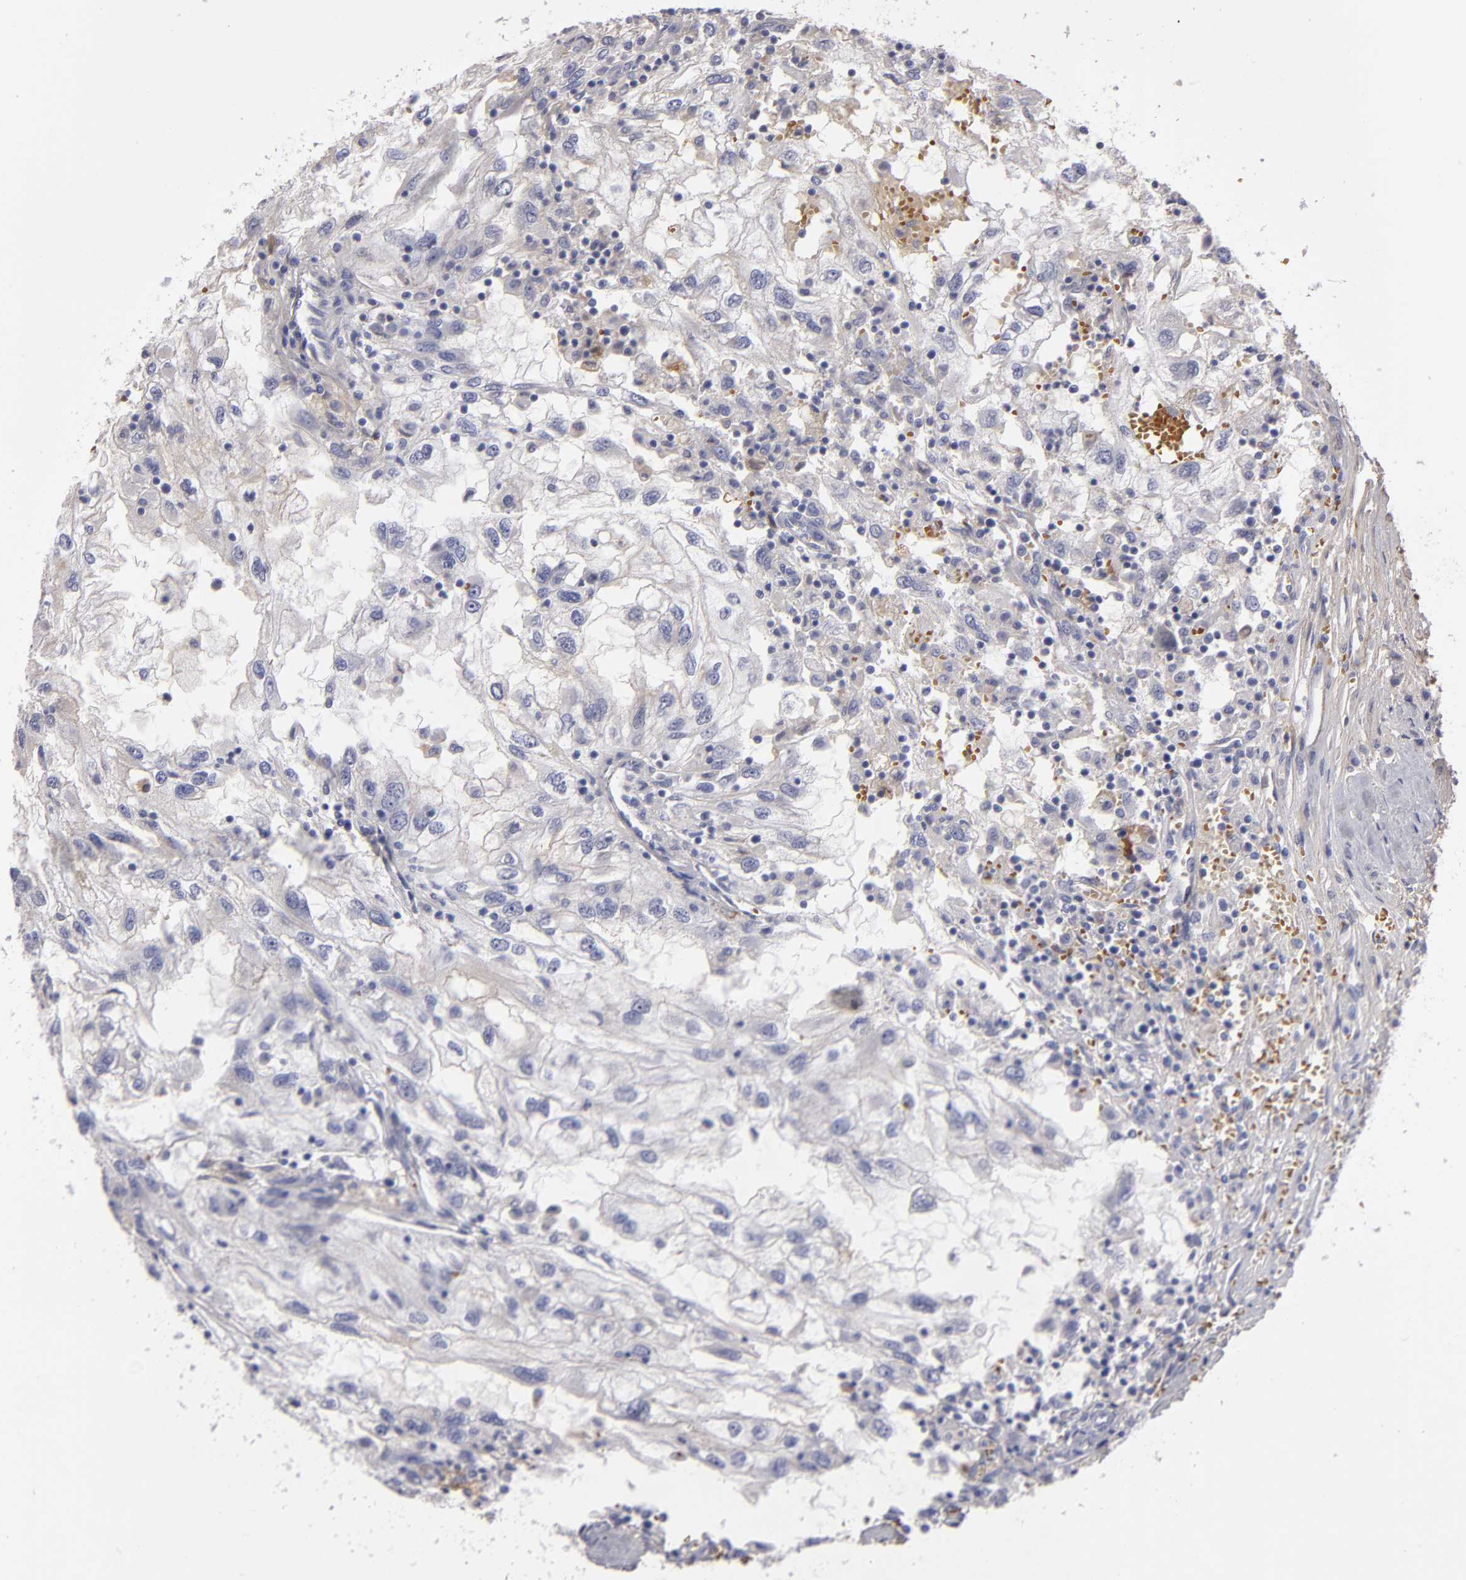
{"staining": {"intensity": "negative", "quantity": "none", "location": "none"}, "tissue": "renal cancer", "cell_type": "Tumor cells", "image_type": "cancer", "snomed": [{"axis": "morphology", "description": "Normal tissue, NOS"}, {"axis": "morphology", "description": "Adenocarcinoma, NOS"}, {"axis": "topography", "description": "Kidney"}], "caption": "Protein analysis of renal cancer demonstrates no significant expression in tumor cells.", "gene": "FBLN1", "patient": {"sex": "male", "age": 71}}